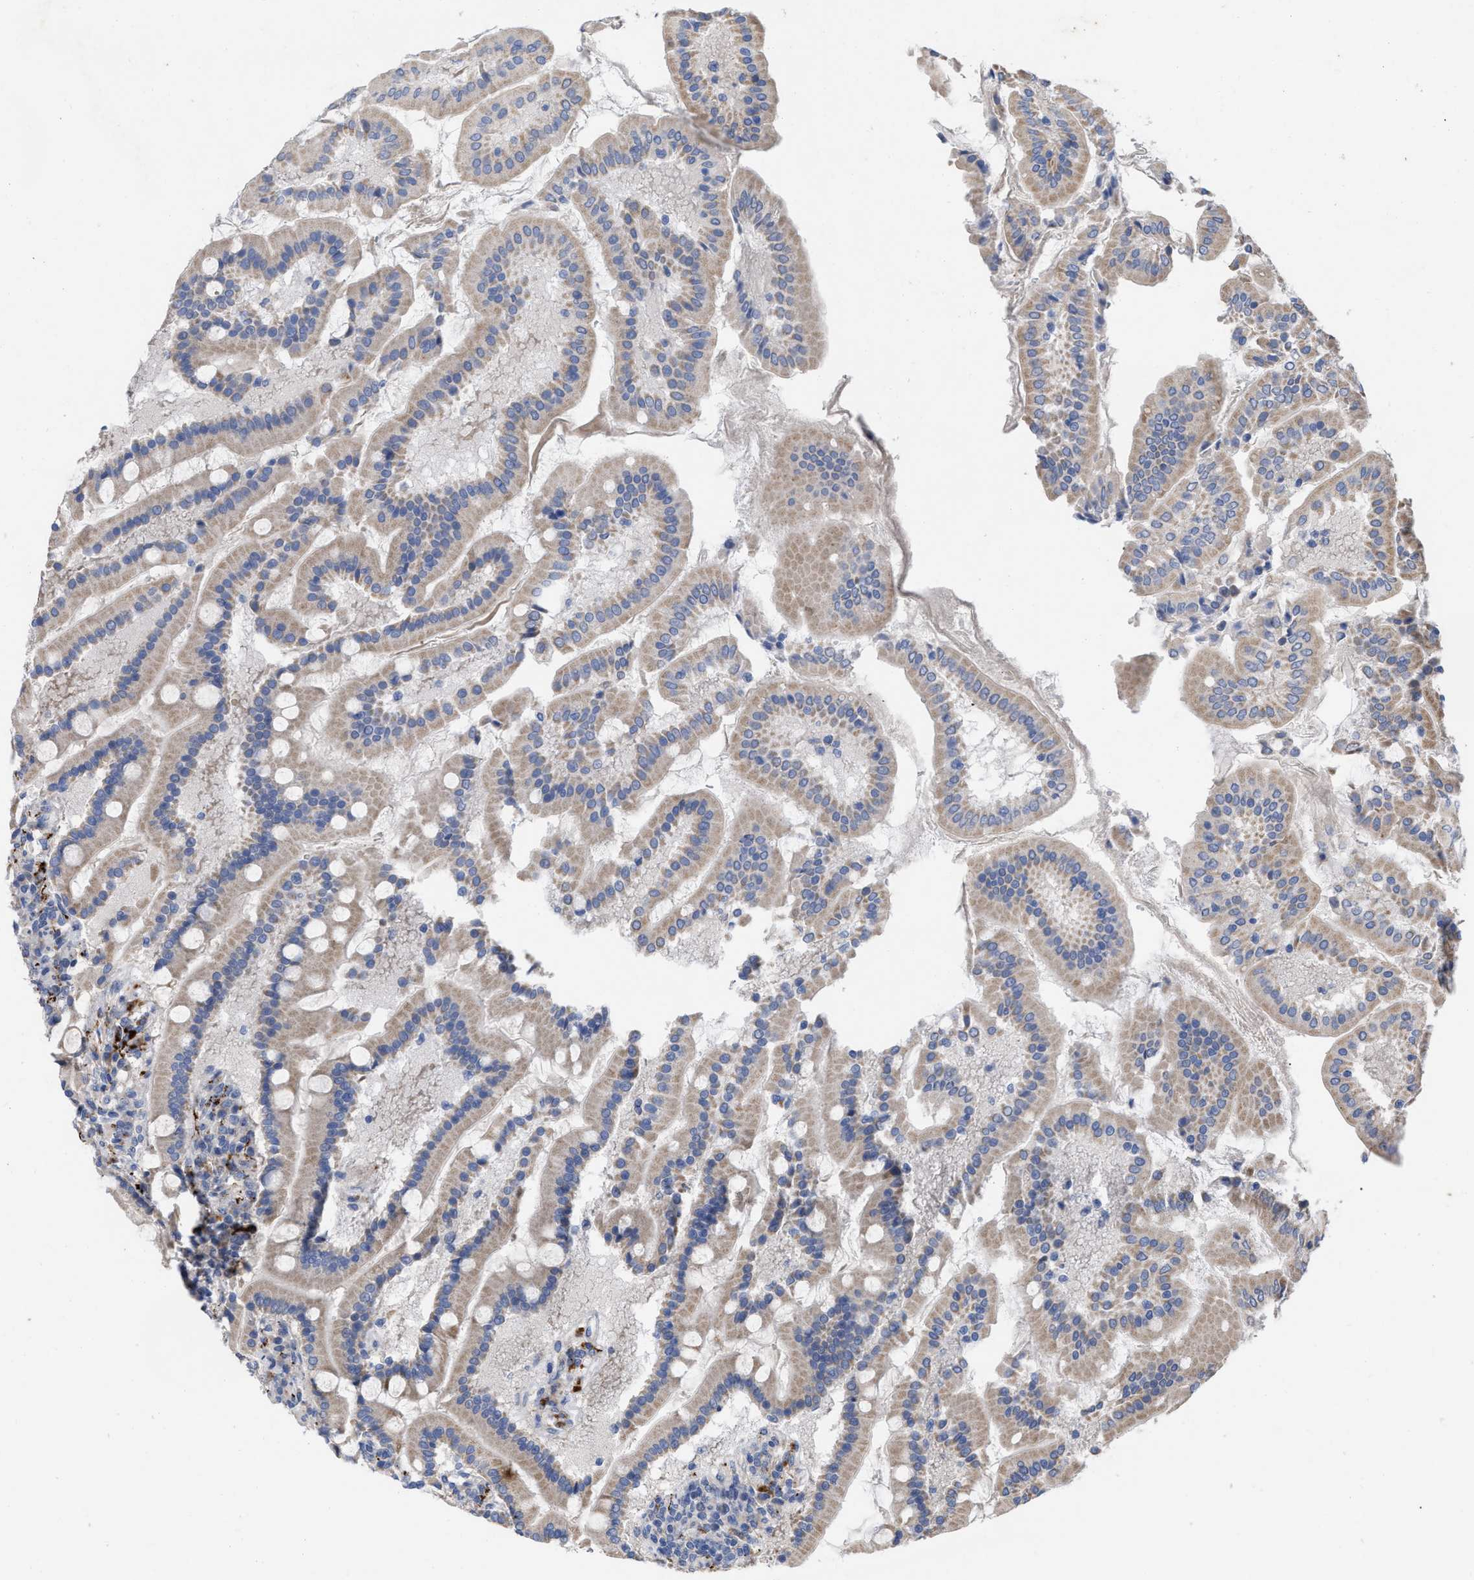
{"staining": {"intensity": "weak", "quantity": ">75%", "location": "cytoplasmic/membranous"}, "tissue": "duodenum", "cell_type": "Glandular cells", "image_type": "normal", "snomed": [{"axis": "morphology", "description": "Normal tissue, NOS"}, {"axis": "topography", "description": "Duodenum"}], "caption": "Immunohistochemical staining of benign duodenum displays weak cytoplasmic/membranous protein staining in approximately >75% of glandular cells.", "gene": "VIP", "patient": {"sex": "male", "age": 50}}